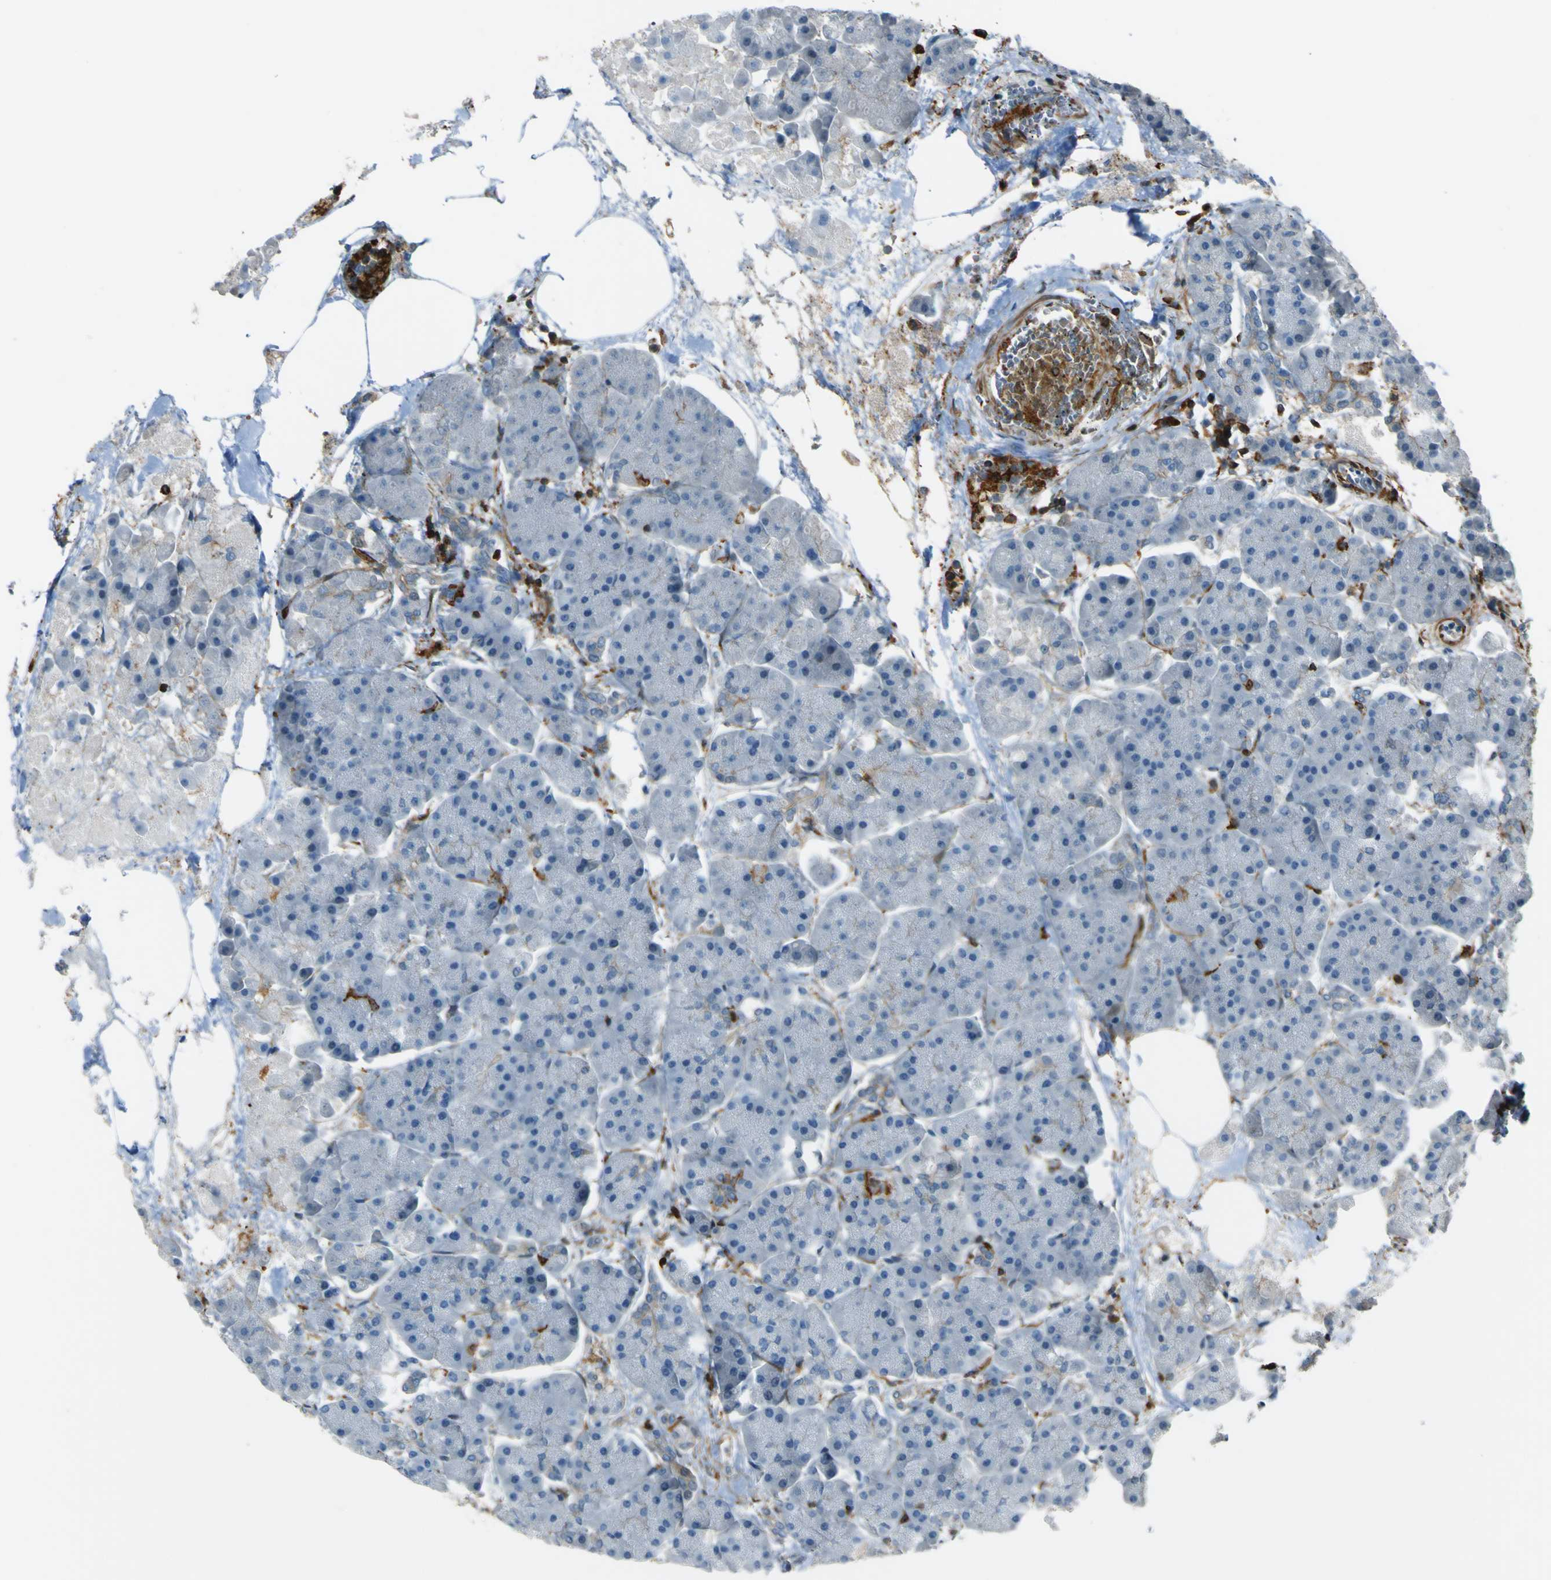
{"staining": {"intensity": "negative", "quantity": "none", "location": "none"}, "tissue": "pancreas", "cell_type": "Exocrine glandular cells", "image_type": "normal", "snomed": [{"axis": "morphology", "description": "Normal tissue, NOS"}, {"axis": "topography", "description": "Pancreas"}], "caption": "A micrograph of pancreas stained for a protein exhibits no brown staining in exocrine glandular cells.", "gene": "PCDHB5", "patient": {"sex": "female", "age": 70}}